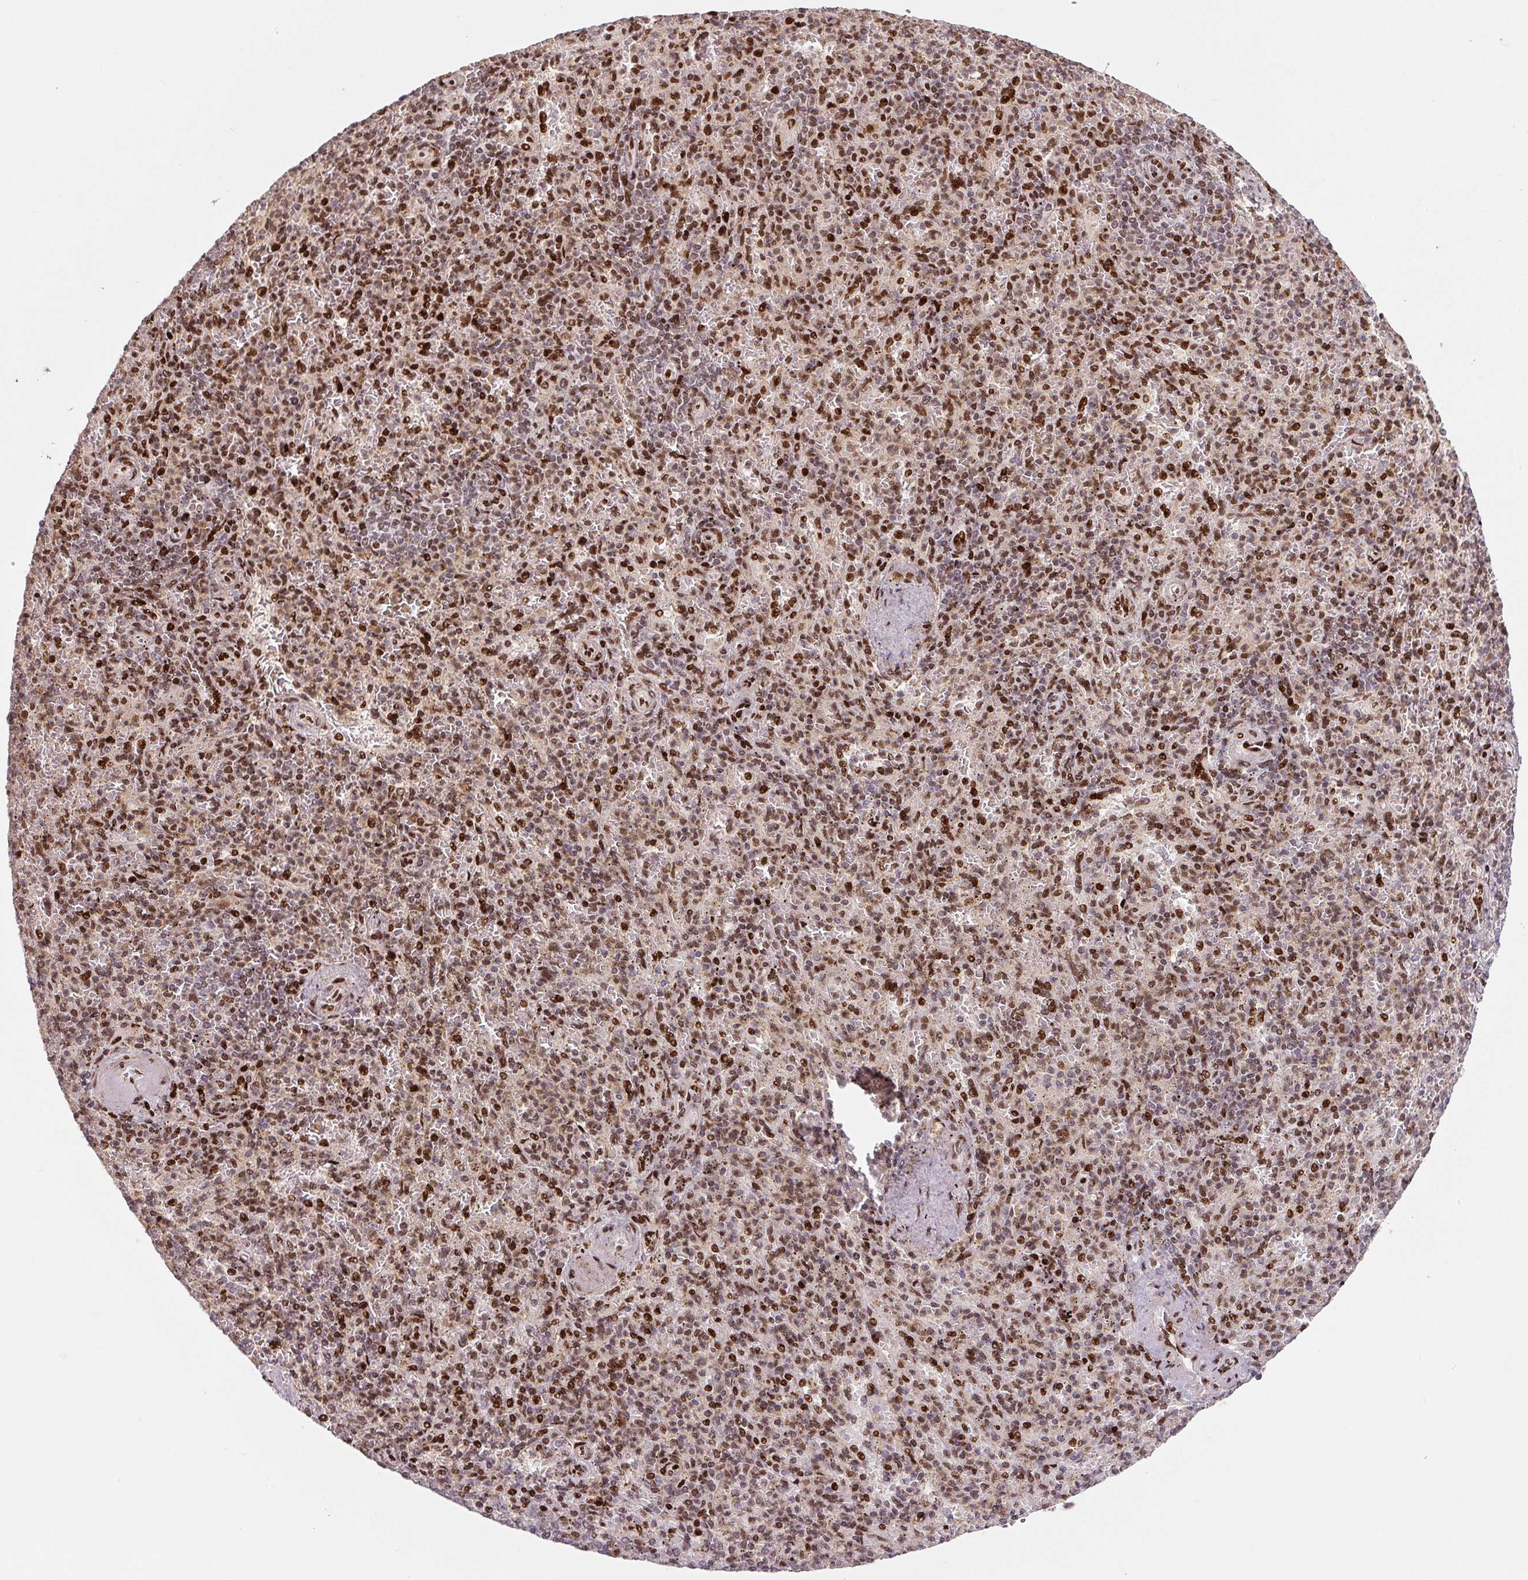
{"staining": {"intensity": "strong", "quantity": ">75%", "location": "nuclear"}, "tissue": "spleen", "cell_type": "Cells in red pulp", "image_type": "normal", "snomed": [{"axis": "morphology", "description": "Normal tissue, NOS"}, {"axis": "topography", "description": "Spleen"}], "caption": "A high amount of strong nuclear expression is appreciated in about >75% of cells in red pulp in unremarkable spleen. The protein of interest is shown in brown color, while the nuclei are stained blue.", "gene": "PYDC2", "patient": {"sex": "female", "age": 74}}